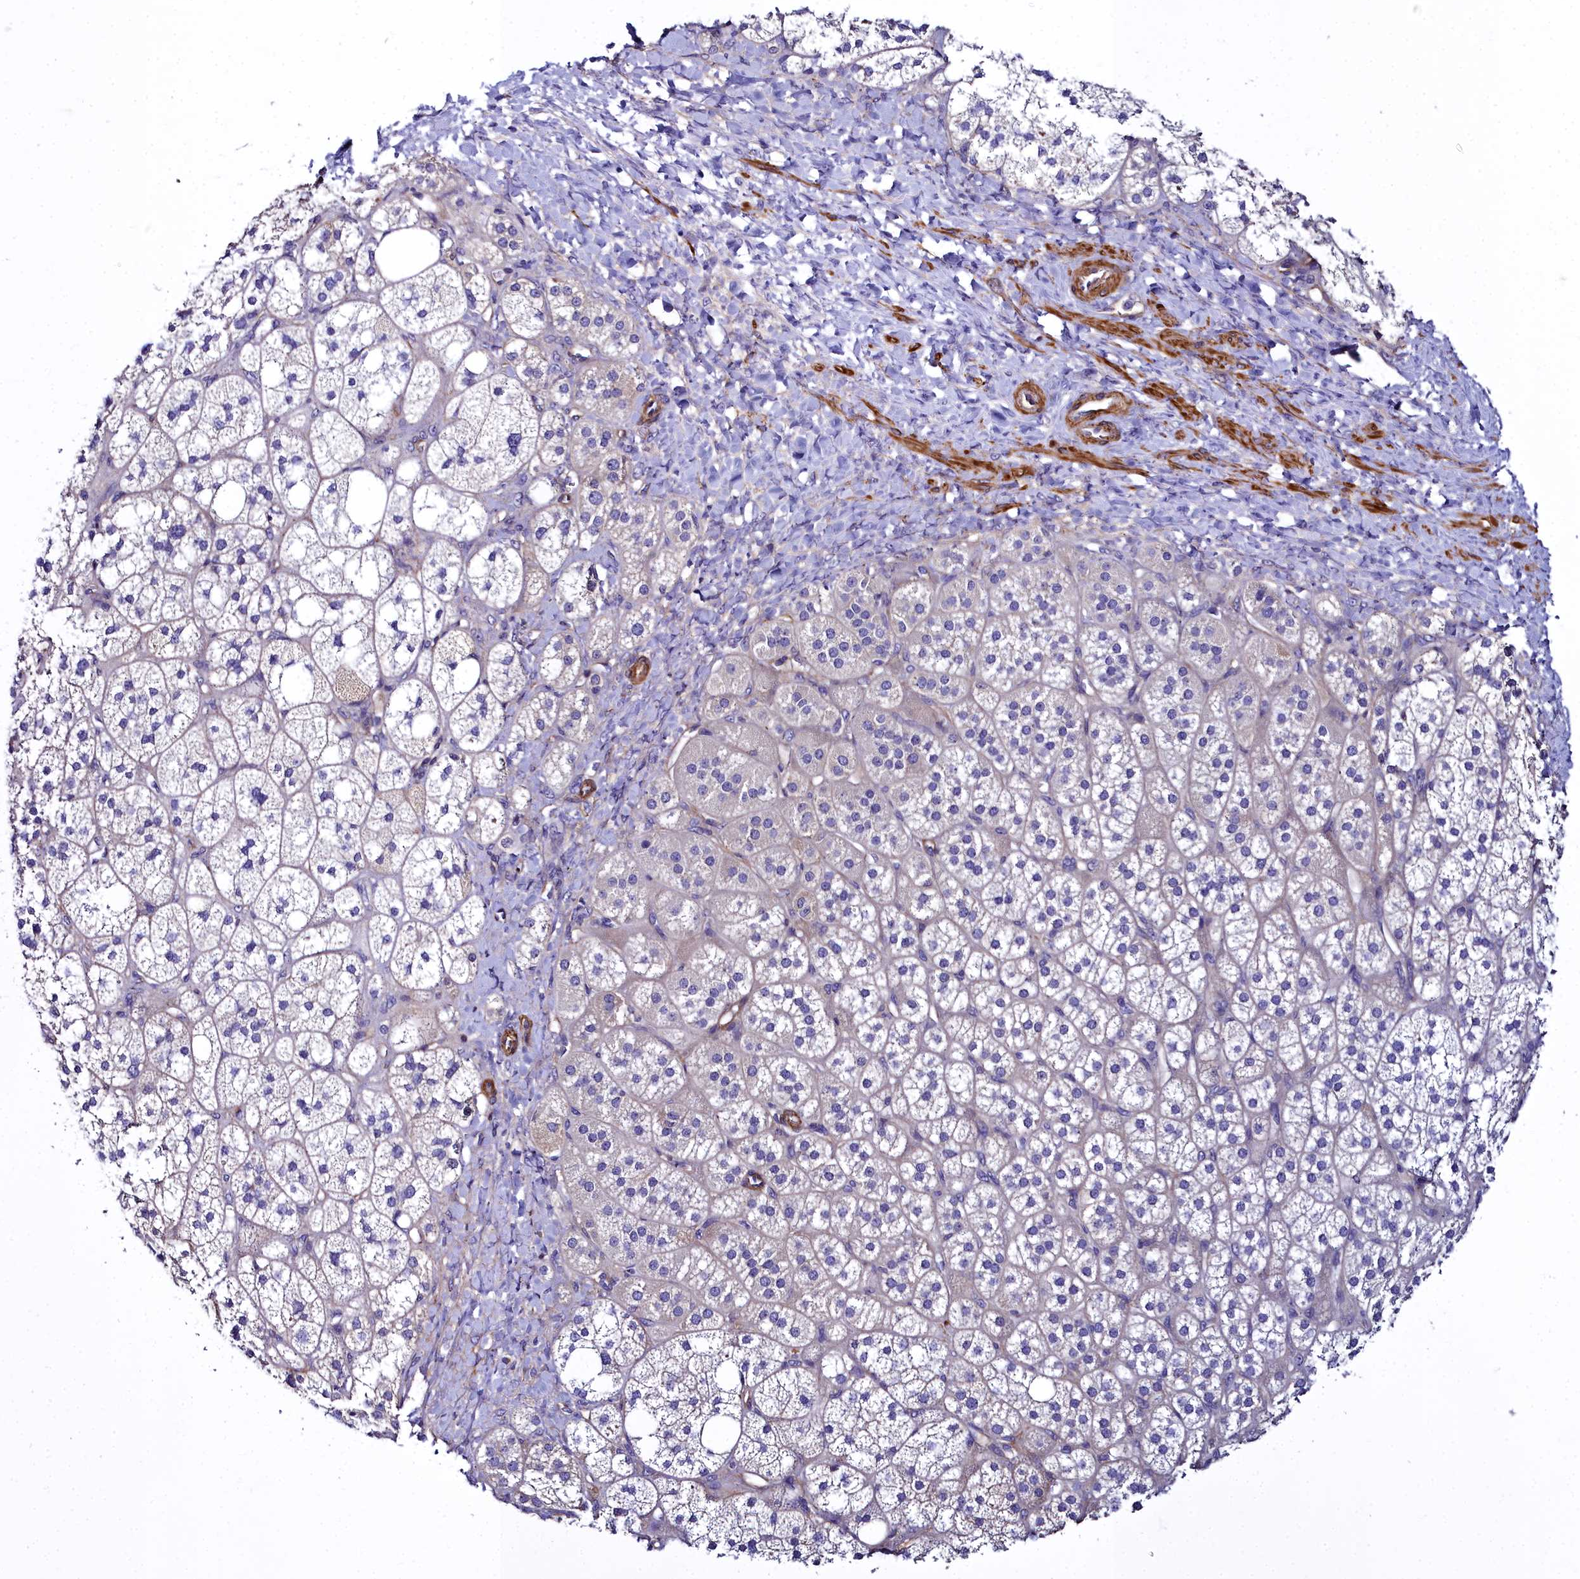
{"staining": {"intensity": "moderate", "quantity": "<25%", "location": "cytoplasmic/membranous"}, "tissue": "adrenal gland", "cell_type": "Glandular cells", "image_type": "normal", "snomed": [{"axis": "morphology", "description": "Normal tissue, NOS"}, {"axis": "topography", "description": "Adrenal gland"}], "caption": "Immunohistochemical staining of benign adrenal gland exhibits moderate cytoplasmic/membranous protein expression in approximately <25% of glandular cells.", "gene": "FADS3", "patient": {"sex": "male", "age": 61}}